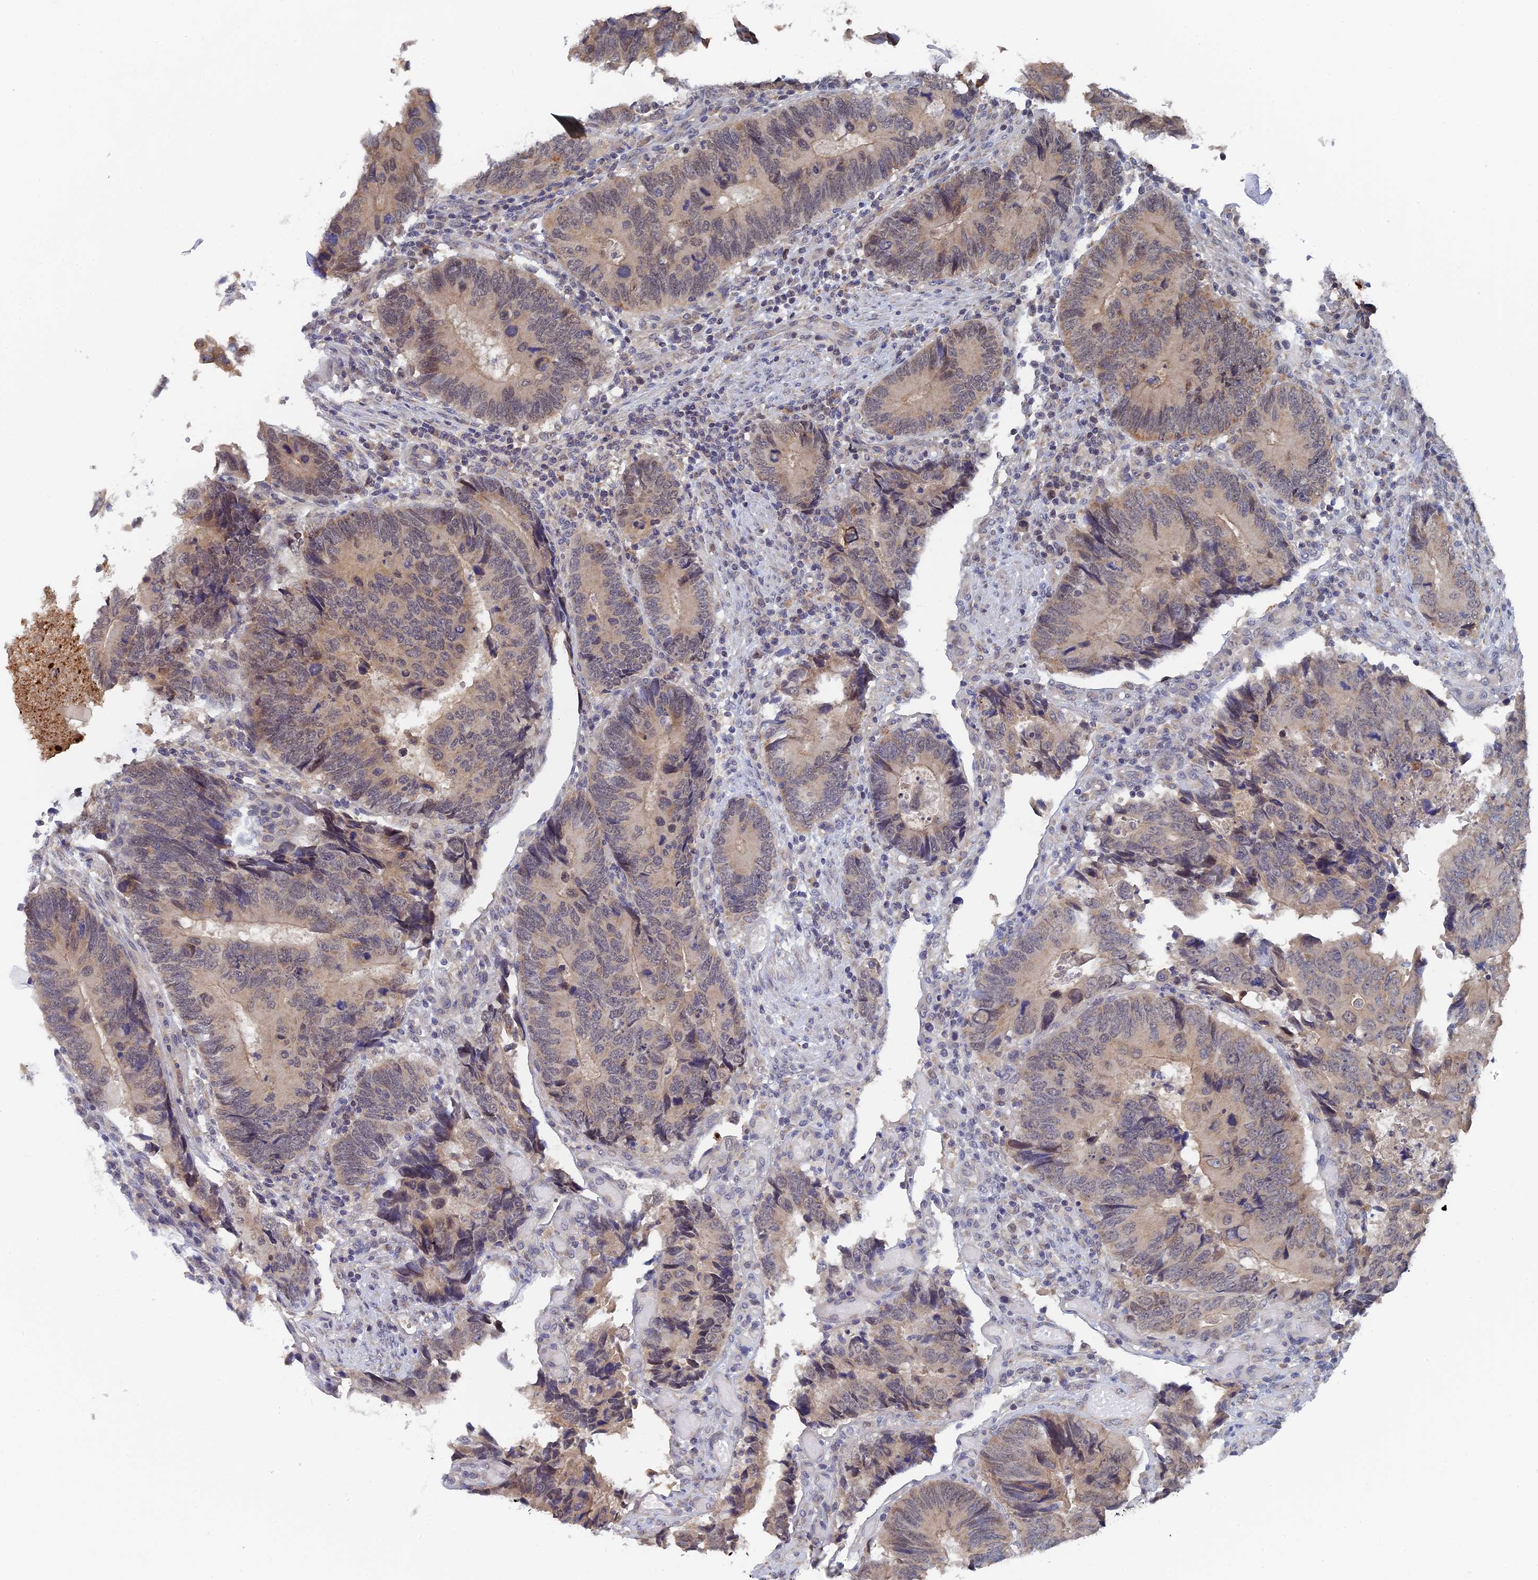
{"staining": {"intensity": "weak", "quantity": "<25%", "location": "nuclear"}, "tissue": "colorectal cancer", "cell_type": "Tumor cells", "image_type": "cancer", "snomed": [{"axis": "morphology", "description": "Adenocarcinoma, NOS"}, {"axis": "topography", "description": "Colon"}], "caption": "Immunohistochemical staining of human adenocarcinoma (colorectal) shows no significant positivity in tumor cells. (Stains: DAB (3,3'-diaminobenzidine) immunohistochemistry with hematoxylin counter stain, Microscopy: brightfield microscopy at high magnification).", "gene": "MIGA2", "patient": {"sex": "male", "age": 87}}